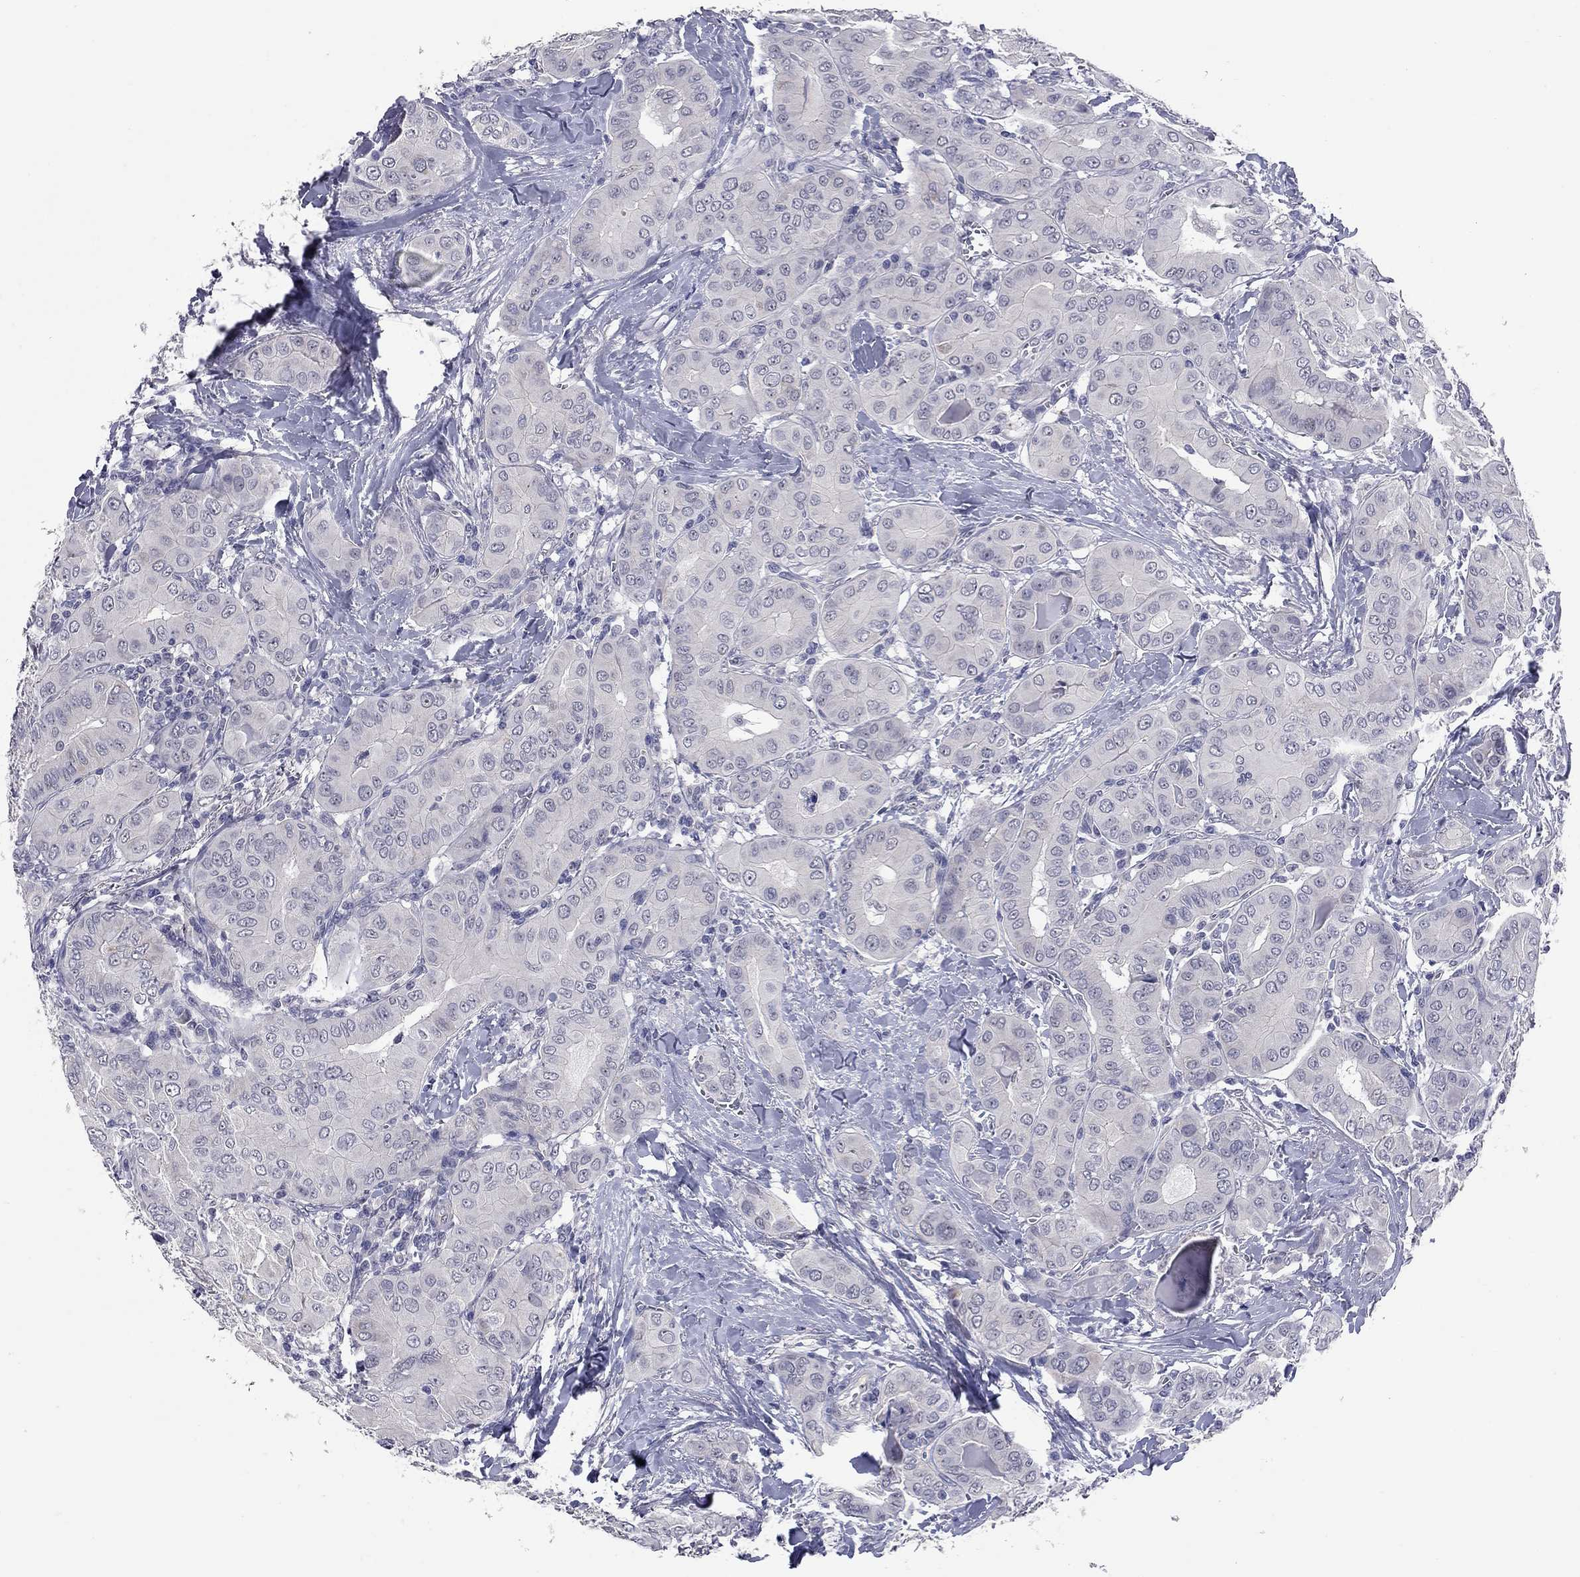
{"staining": {"intensity": "negative", "quantity": "none", "location": "none"}, "tissue": "thyroid cancer", "cell_type": "Tumor cells", "image_type": "cancer", "snomed": [{"axis": "morphology", "description": "Papillary adenocarcinoma, NOS"}, {"axis": "topography", "description": "Thyroid gland"}], "caption": "An immunohistochemistry (IHC) micrograph of papillary adenocarcinoma (thyroid) is shown. There is no staining in tumor cells of papillary adenocarcinoma (thyroid).", "gene": "SHOC2", "patient": {"sex": "female", "age": 37}}